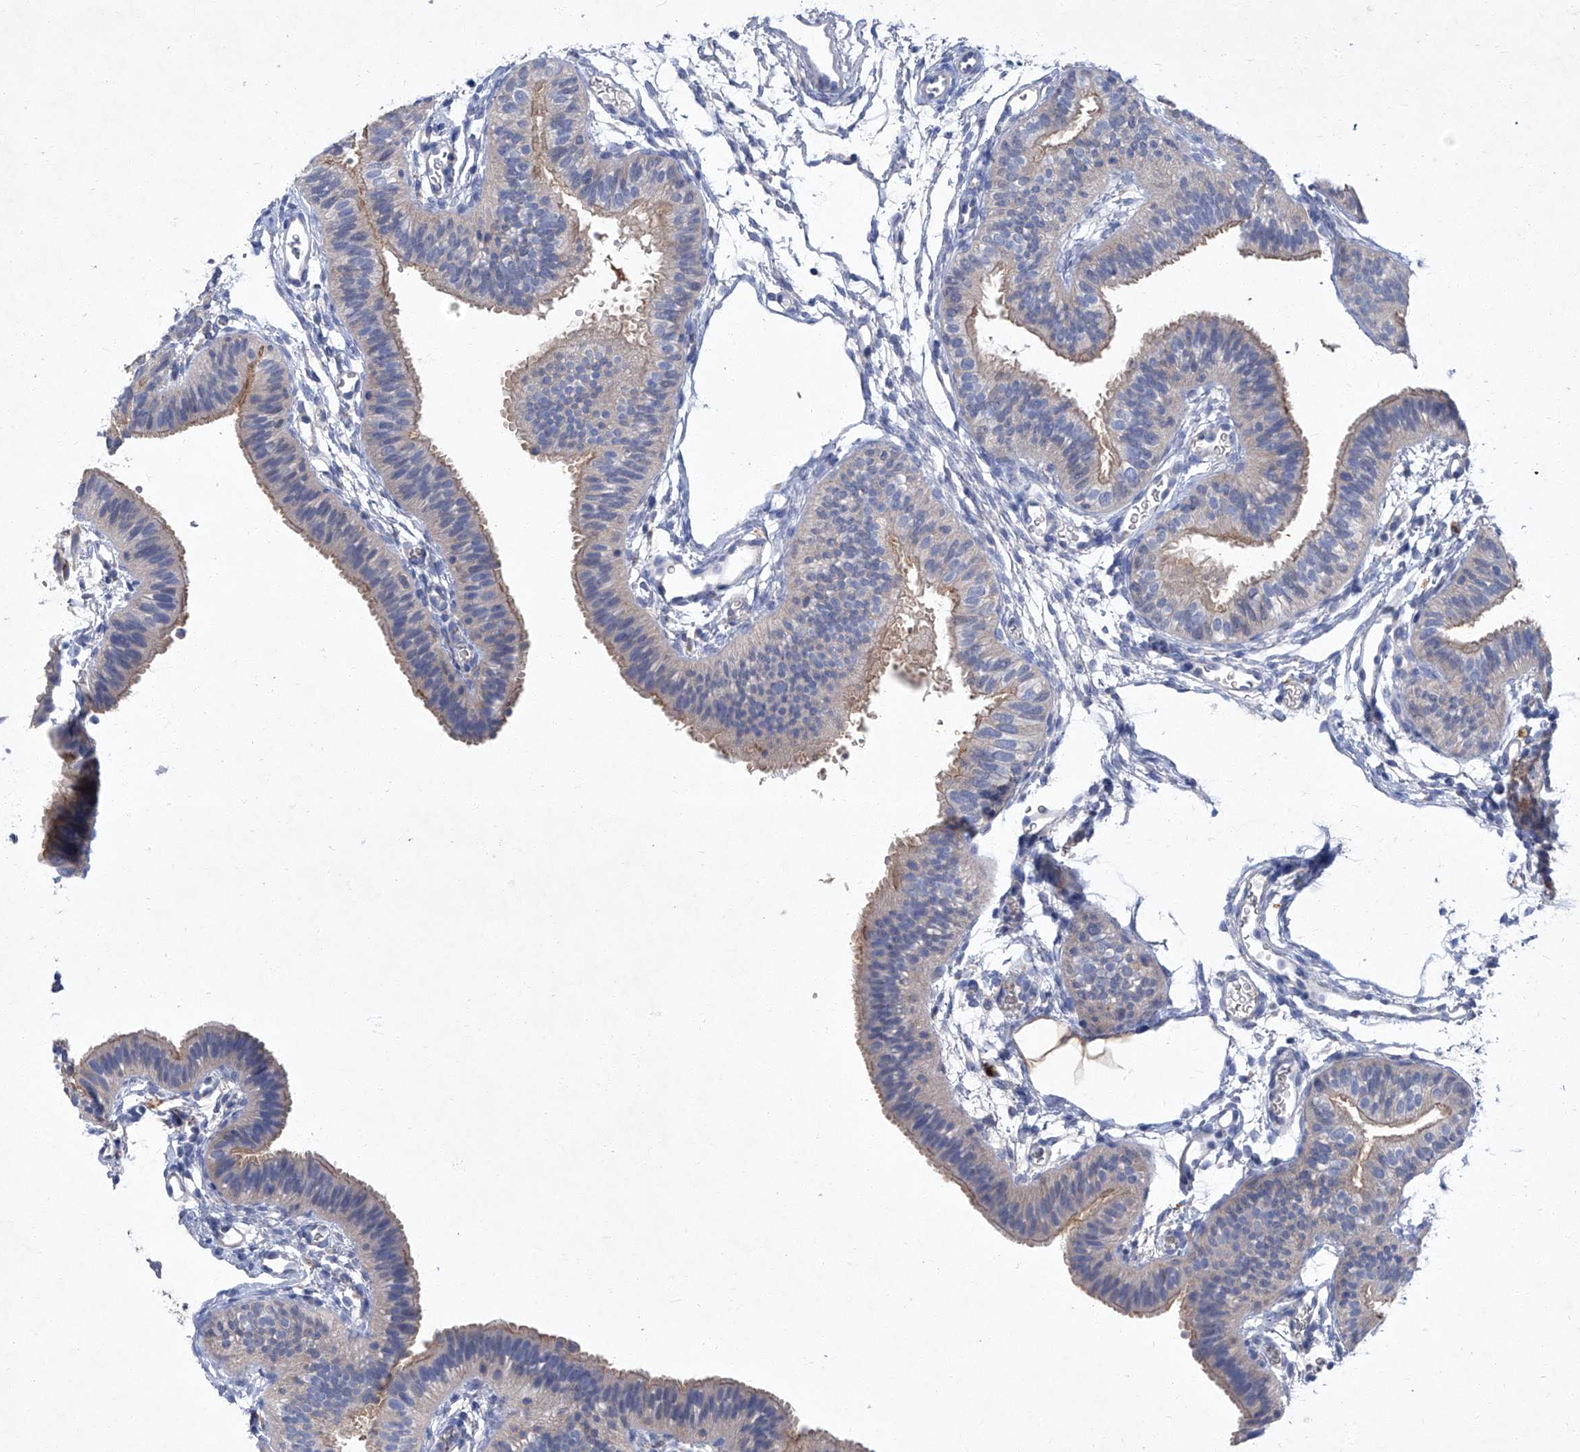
{"staining": {"intensity": "weak", "quantity": "25%-75%", "location": "cytoplasmic/membranous"}, "tissue": "fallopian tube", "cell_type": "Glandular cells", "image_type": "normal", "snomed": [{"axis": "morphology", "description": "Normal tissue, NOS"}, {"axis": "topography", "description": "Fallopian tube"}], "caption": "The immunohistochemical stain labels weak cytoplasmic/membranous staining in glandular cells of benign fallopian tube. The protein of interest is shown in brown color, while the nuclei are stained blue.", "gene": "SBK2", "patient": {"sex": "female", "age": 35}}